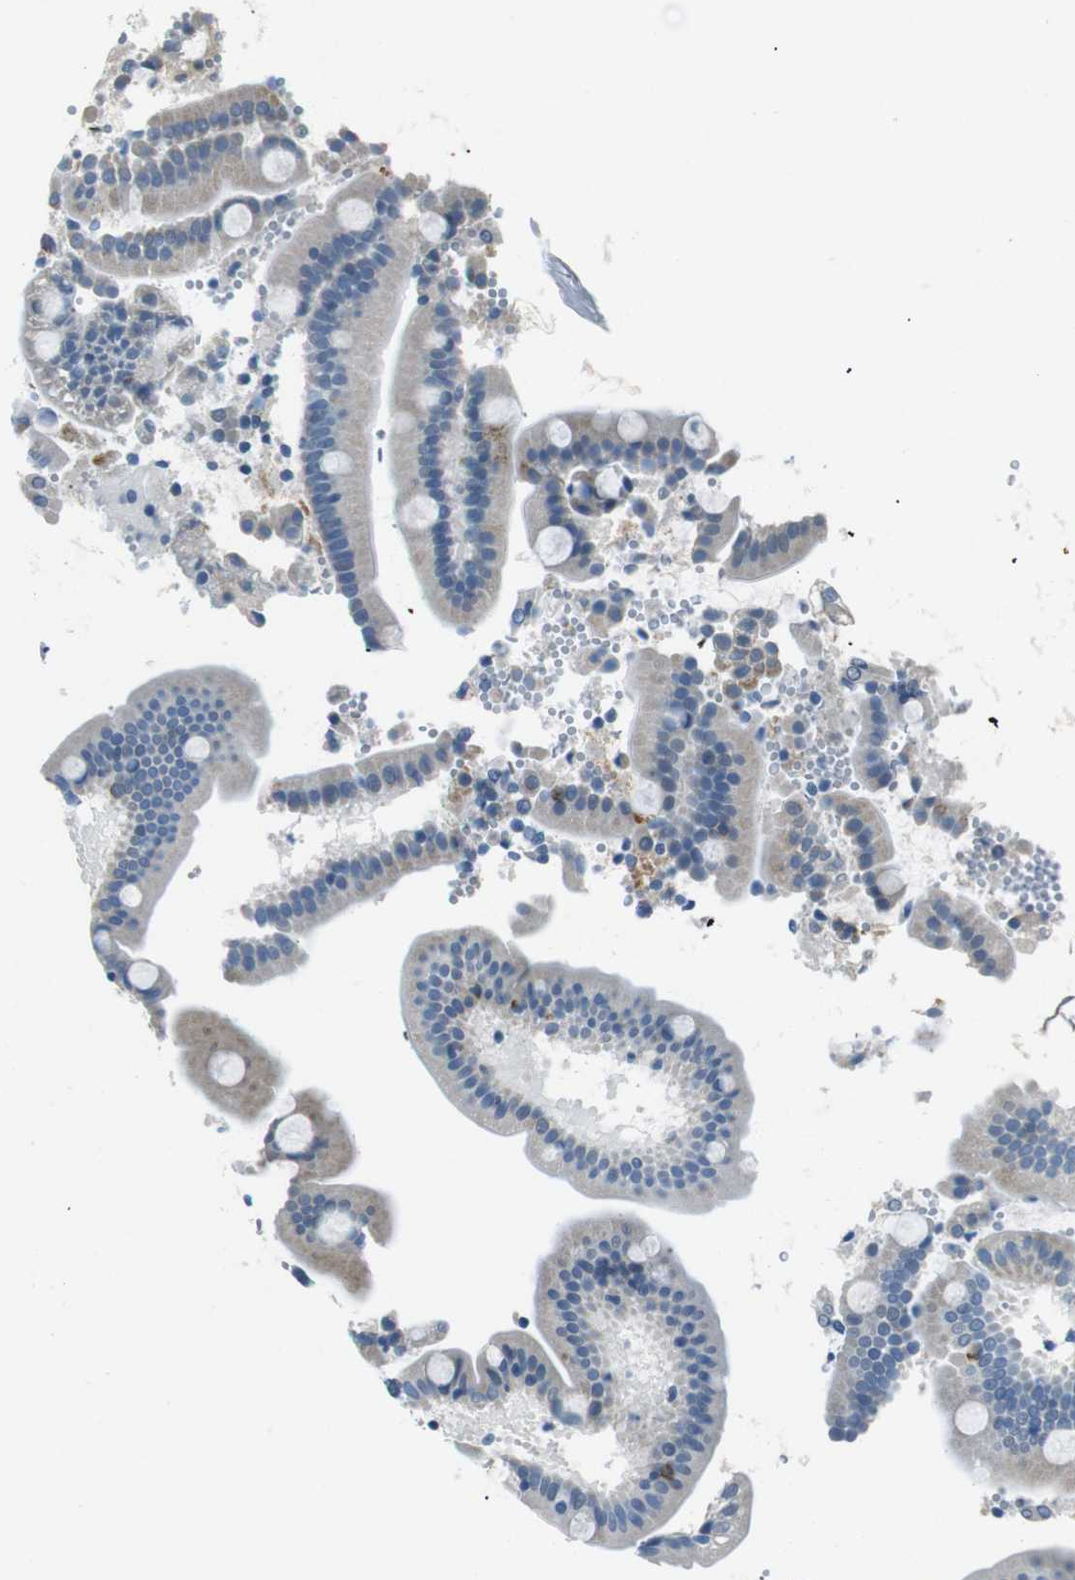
{"staining": {"intensity": "weak", "quantity": "<25%", "location": "cytoplasmic/membranous"}, "tissue": "duodenum", "cell_type": "Glandular cells", "image_type": "normal", "snomed": [{"axis": "morphology", "description": "Normal tissue, NOS"}, {"axis": "topography", "description": "Duodenum"}], "caption": "Histopathology image shows no significant protein expression in glandular cells of unremarkable duodenum. The staining is performed using DAB (3,3'-diaminobenzidine) brown chromogen with nuclei counter-stained in using hematoxylin.", "gene": "MAGI2", "patient": {"sex": "male", "age": 54}}